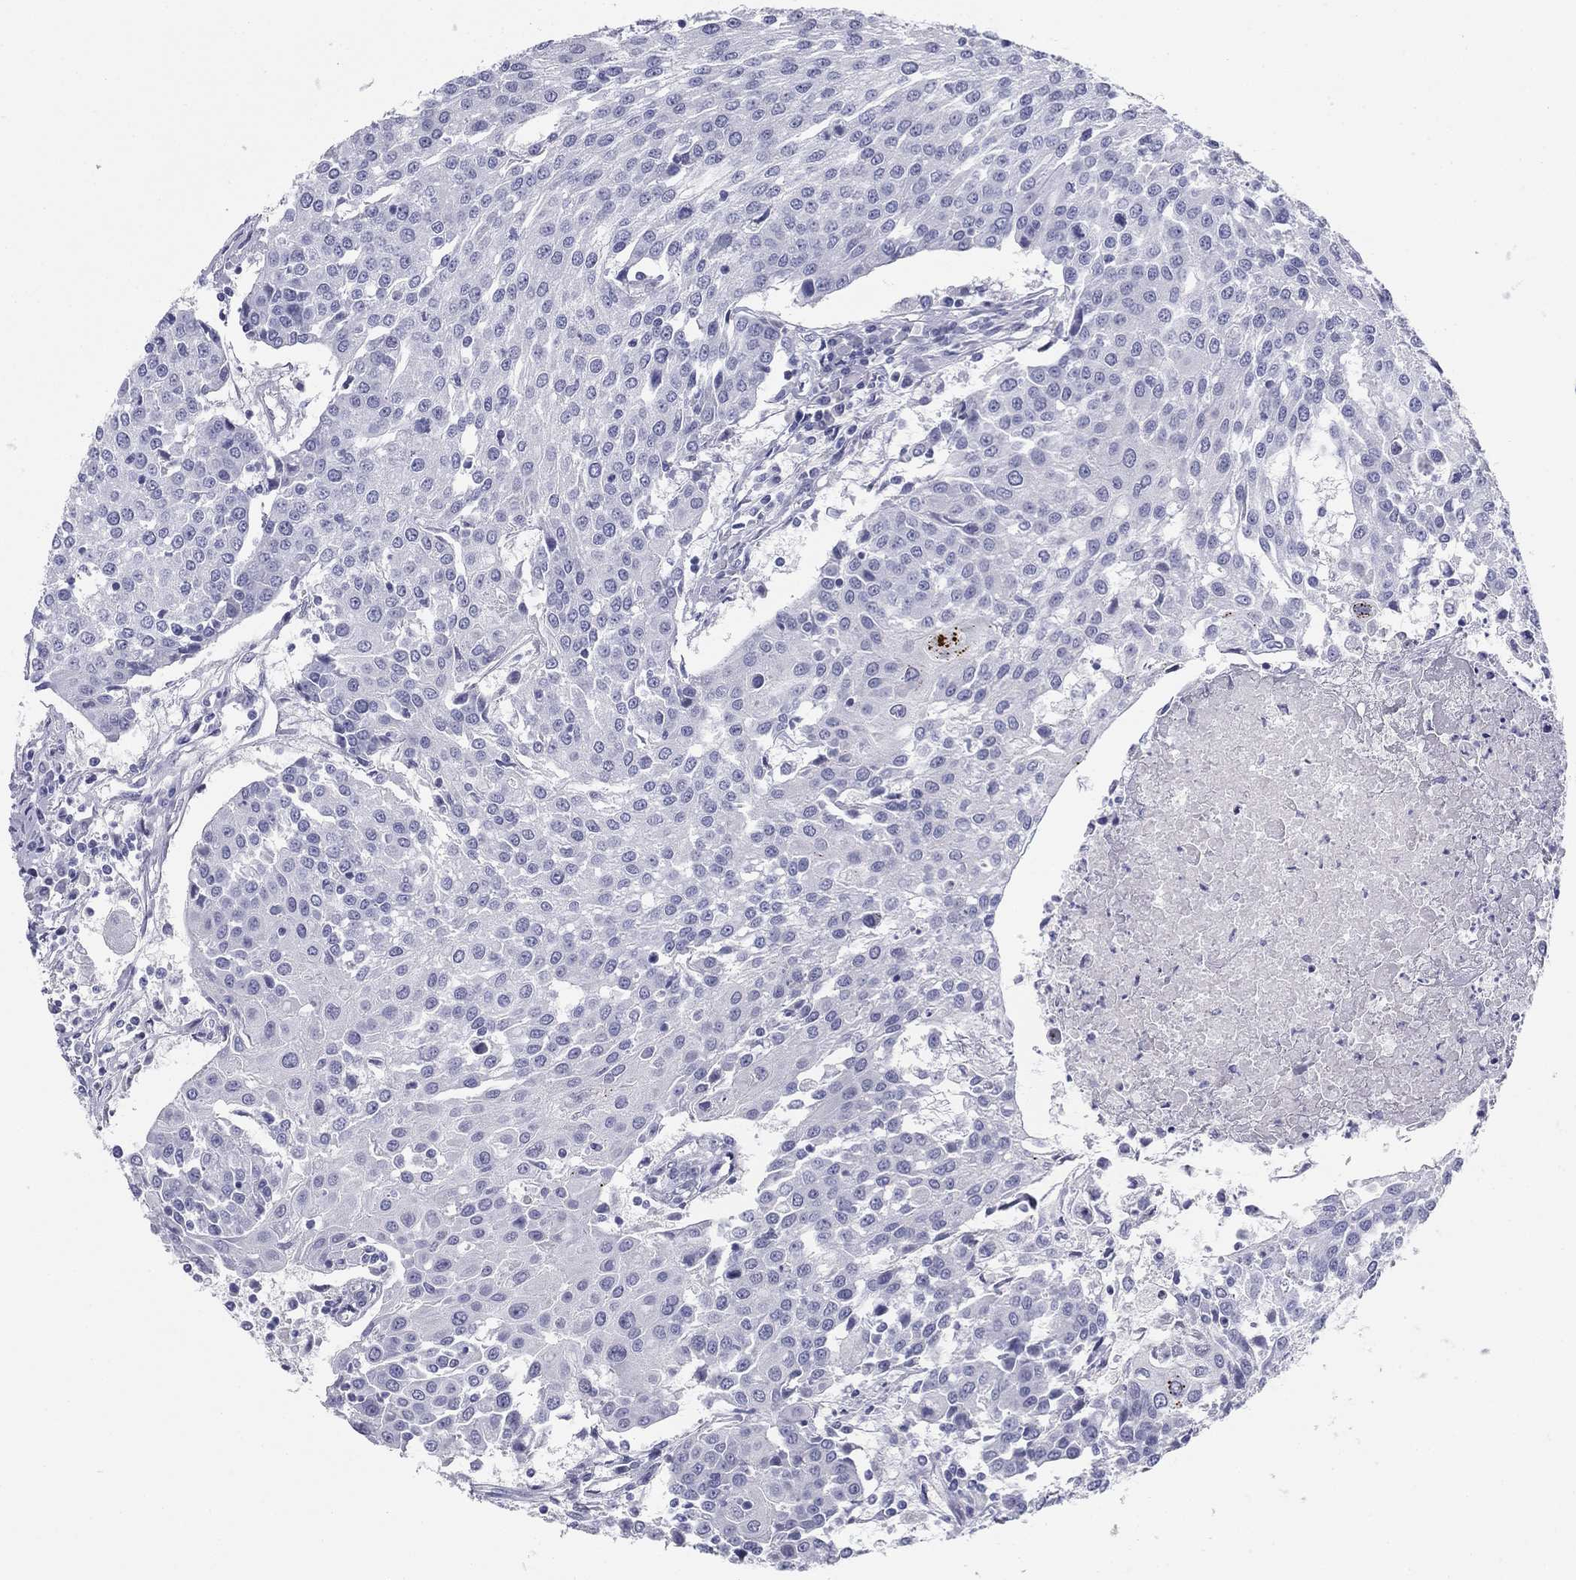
{"staining": {"intensity": "negative", "quantity": "none", "location": "none"}, "tissue": "urothelial cancer", "cell_type": "Tumor cells", "image_type": "cancer", "snomed": [{"axis": "morphology", "description": "Urothelial carcinoma, High grade"}, {"axis": "topography", "description": "Urinary bladder"}], "caption": "Immunohistochemistry (IHC) image of urothelial cancer stained for a protein (brown), which displays no expression in tumor cells.", "gene": "ZP2", "patient": {"sex": "female", "age": 85}}